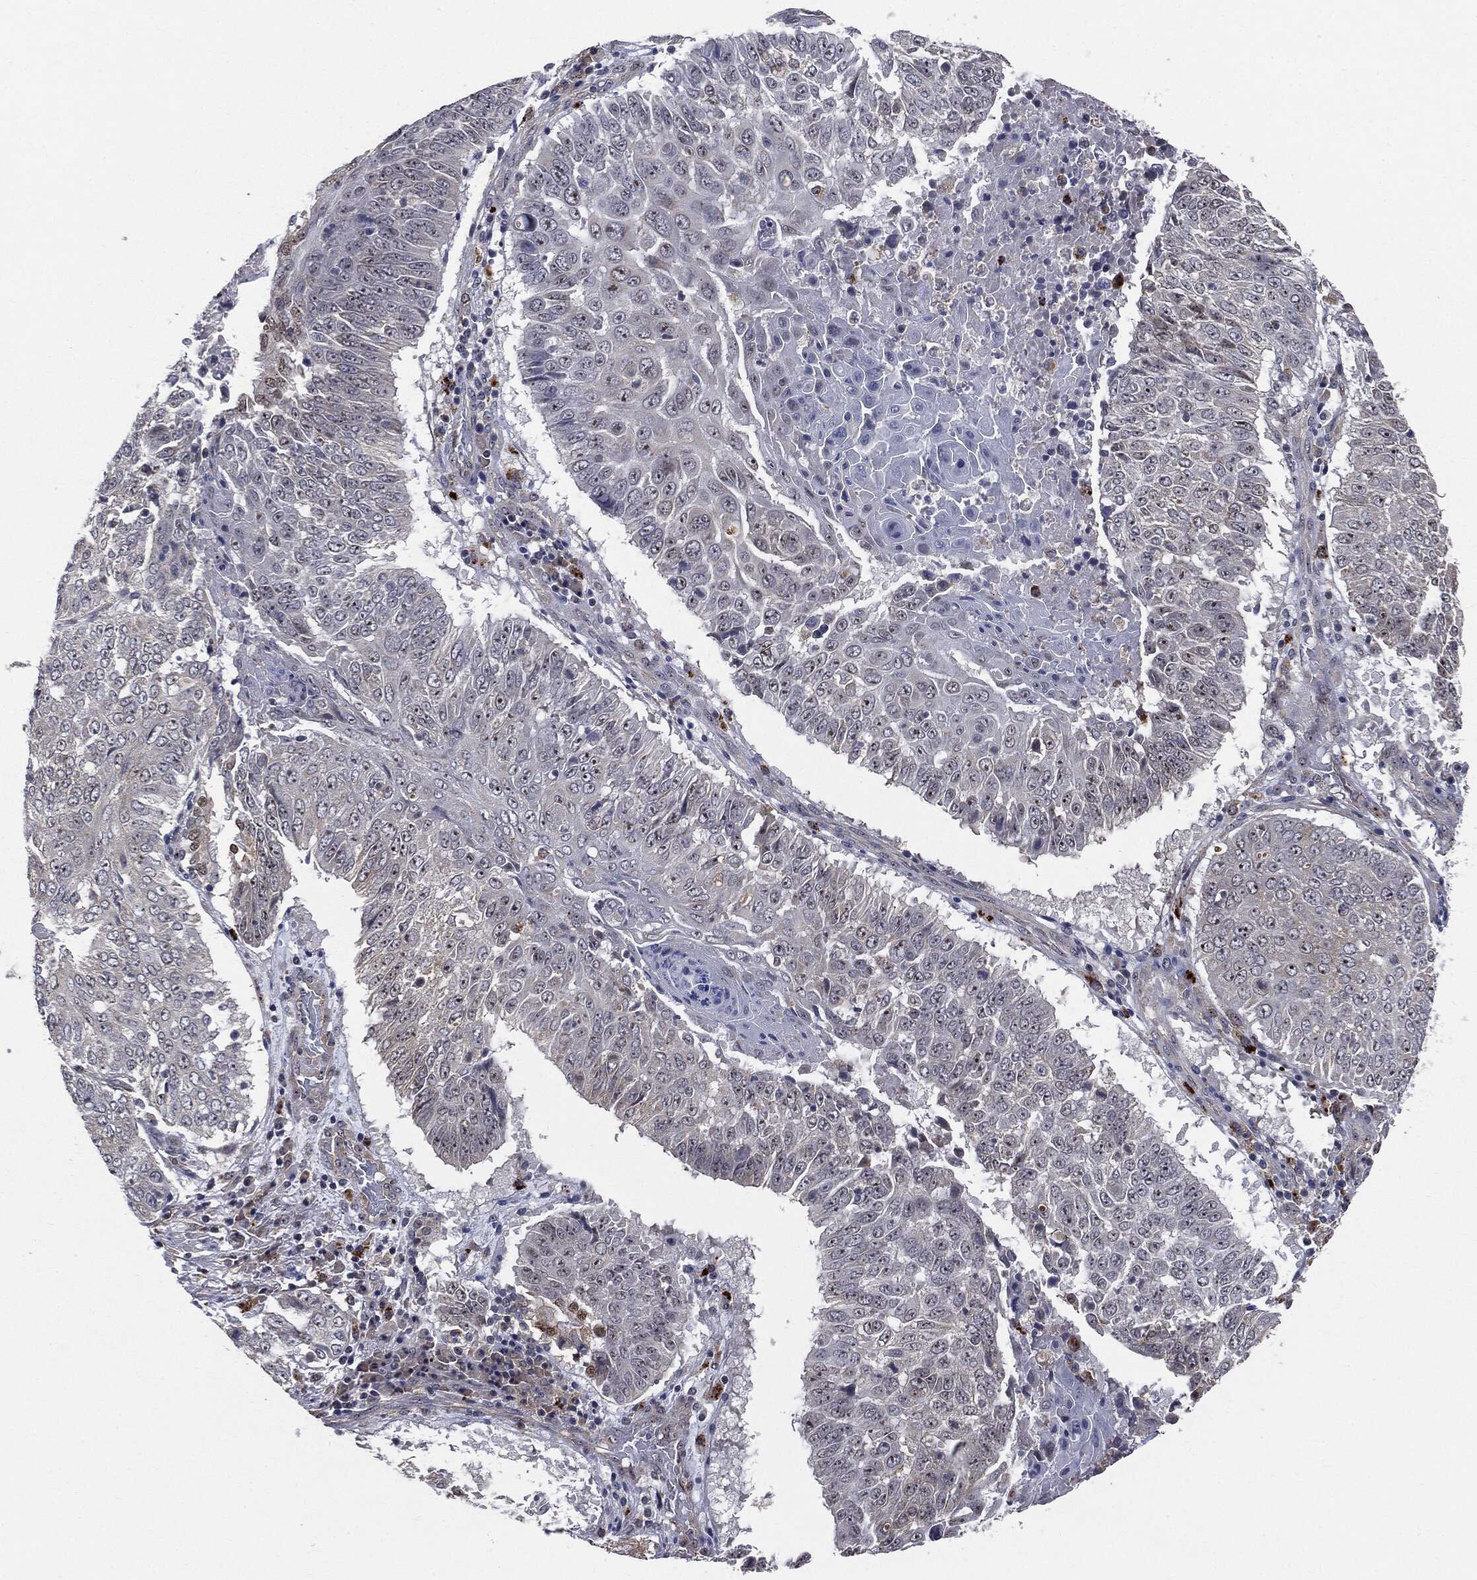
{"staining": {"intensity": "moderate", "quantity": "<25%", "location": "nuclear"}, "tissue": "lung cancer", "cell_type": "Tumor cells", "image_type": "cancer", "snomed": [{"axis": "morphology", "description": "Squamous cell carcinoma, NOS"}, {"axis": "topography", "description": "Lung"}], "caption": "Lung squamous cell carcinoma was stained to show a protein in brown. There is low levels of moderate nuclear staining in about <25% of tumor cells. Immunohistochemistry stains the protein of interest in brown and the nuclei are stained blue.", "gene": "TRMT1L", "patient": {"sex": "male", "age": 64}}